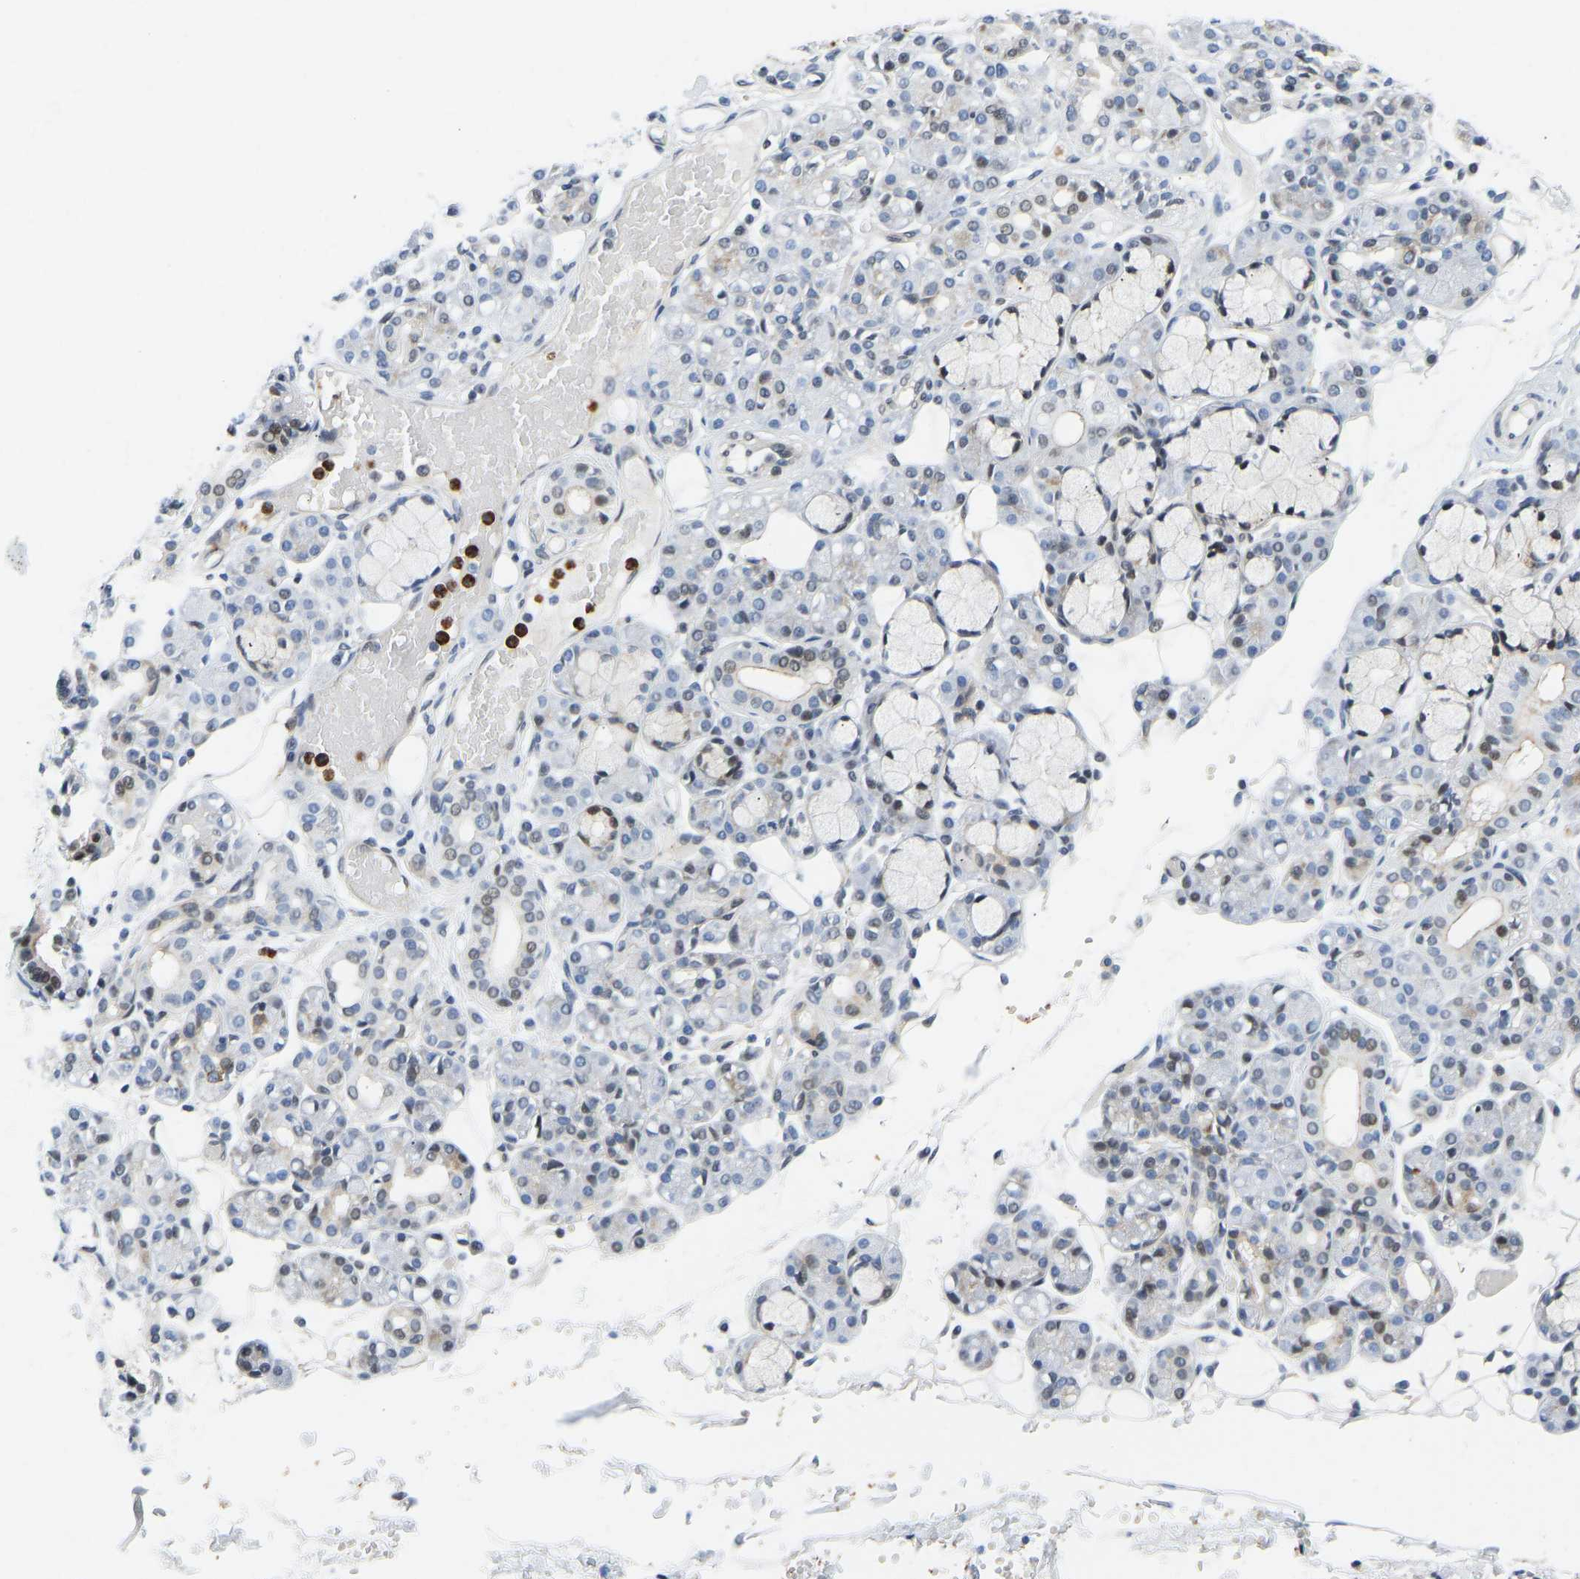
{"staining": {"intensity": "moderate", "quantity": "<25%", "location": "nuclear"}, "tissue": "salivary gland", "cell_type": "Glandular cells", "image_type": "normal", "snomed": [{"axis": "morphology", "description": "Normal tissue, NOS"}, {"axis": "topography", "description": "Salivary gland"}], "caption": "Glandular cells display low levels of moderate nuclear expression in about <25% of cells in benign salivary gland. The protein is shown in brown color, while the nuclei are stained blue.", "gene": "HDAC5", "patient": {"sex": "male", "age": 63}}